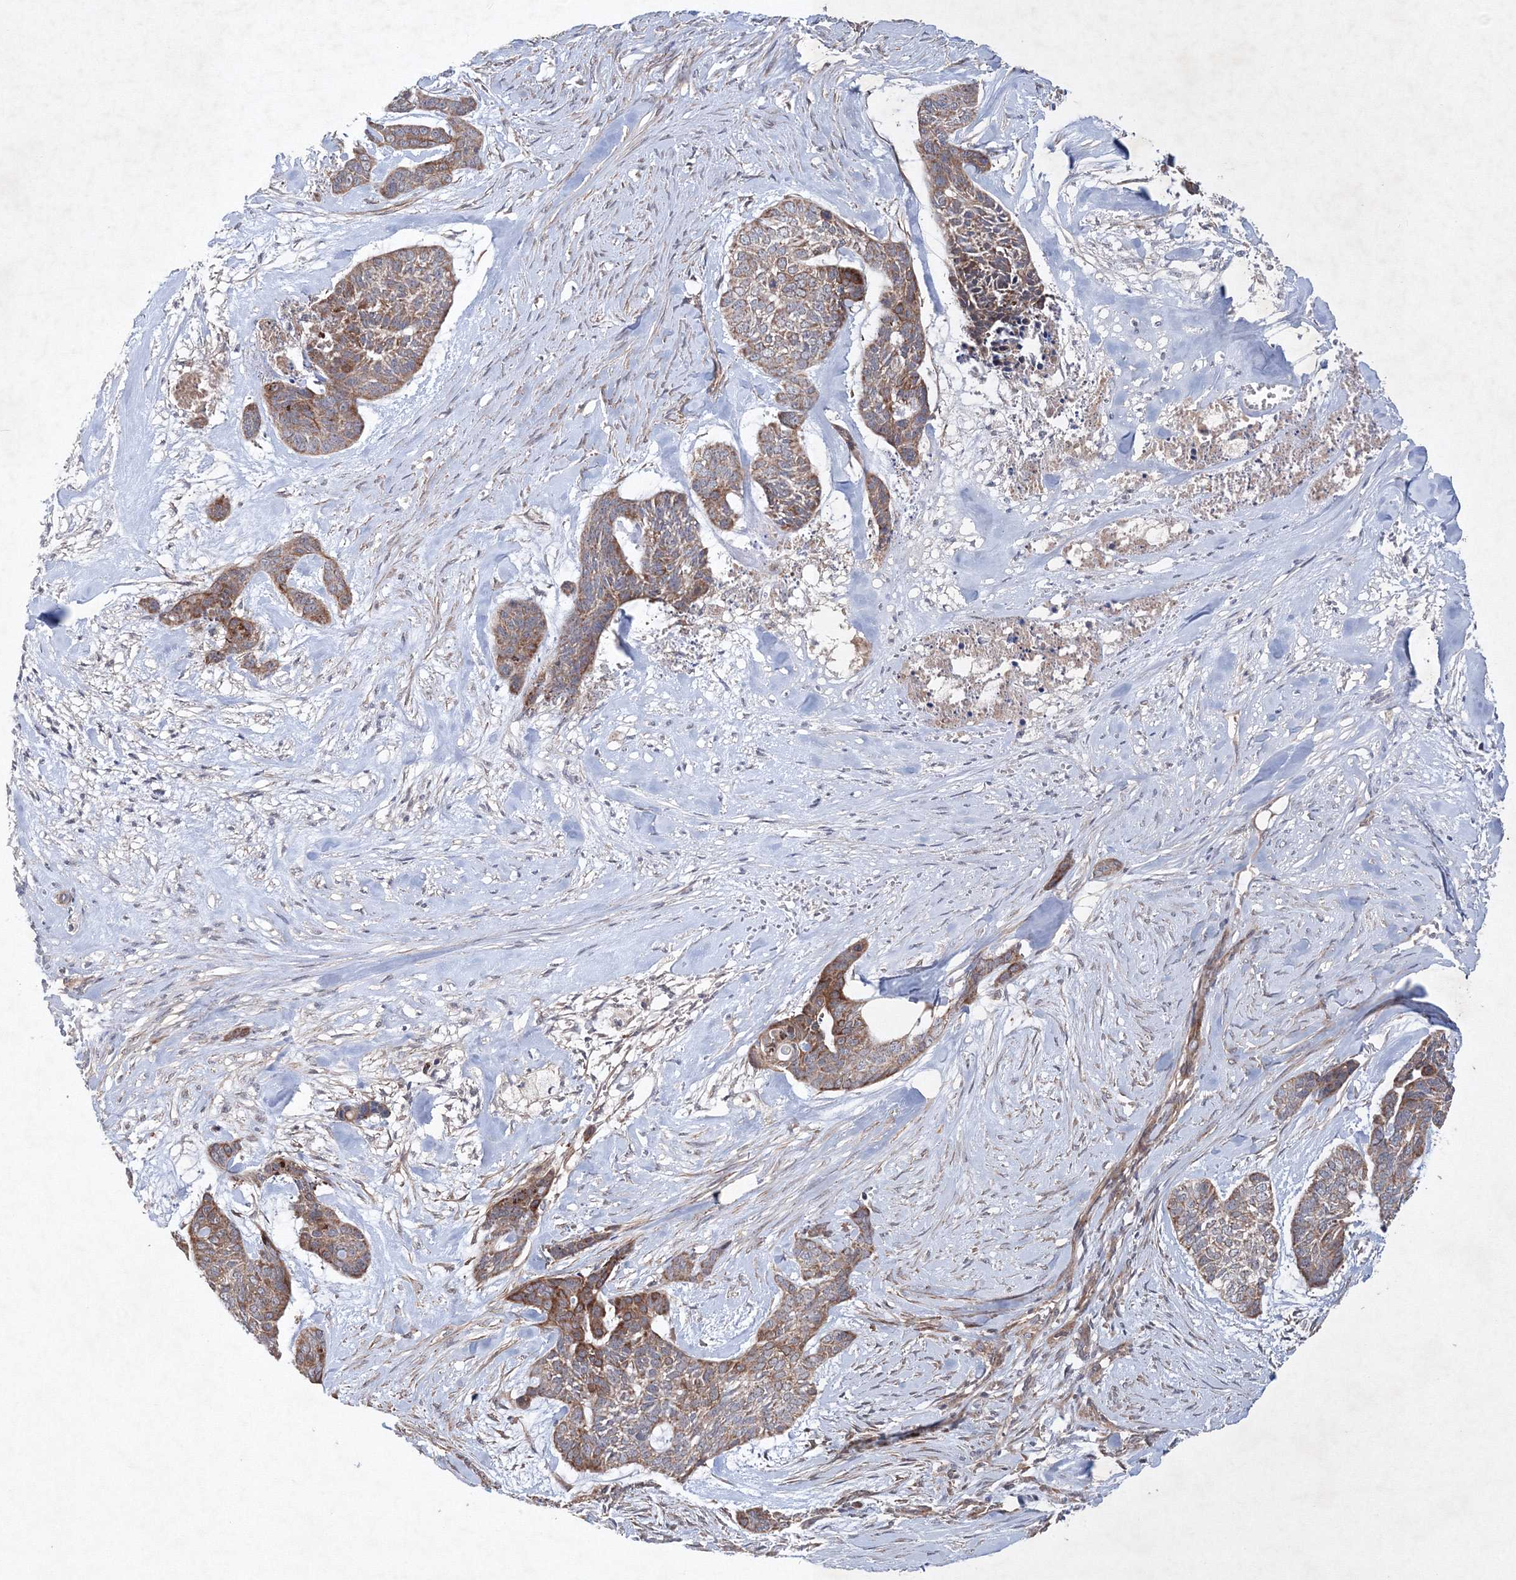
{"staining": {"intensity": "moderate", "quantity": ">75%", "location": "cytoplasmic/membranous"}, "tissue": "skin cancer", "cell_type": "Tumor cells", "image_type": "cancer", "snomed": [{"axis": "morphology", "description": "Basal cell carcinoma"}, {"axis": "topography", "description": "Skin"}], "caption": "The photomicrograph reveals staining of skin cancer (basal cell carcinoma), revealing moderate cytoplasmic/membranous protein positivity (brown color) within tumor cells.", "gene": "NOA1", "patient": {"sex": "female", "age": 64}}